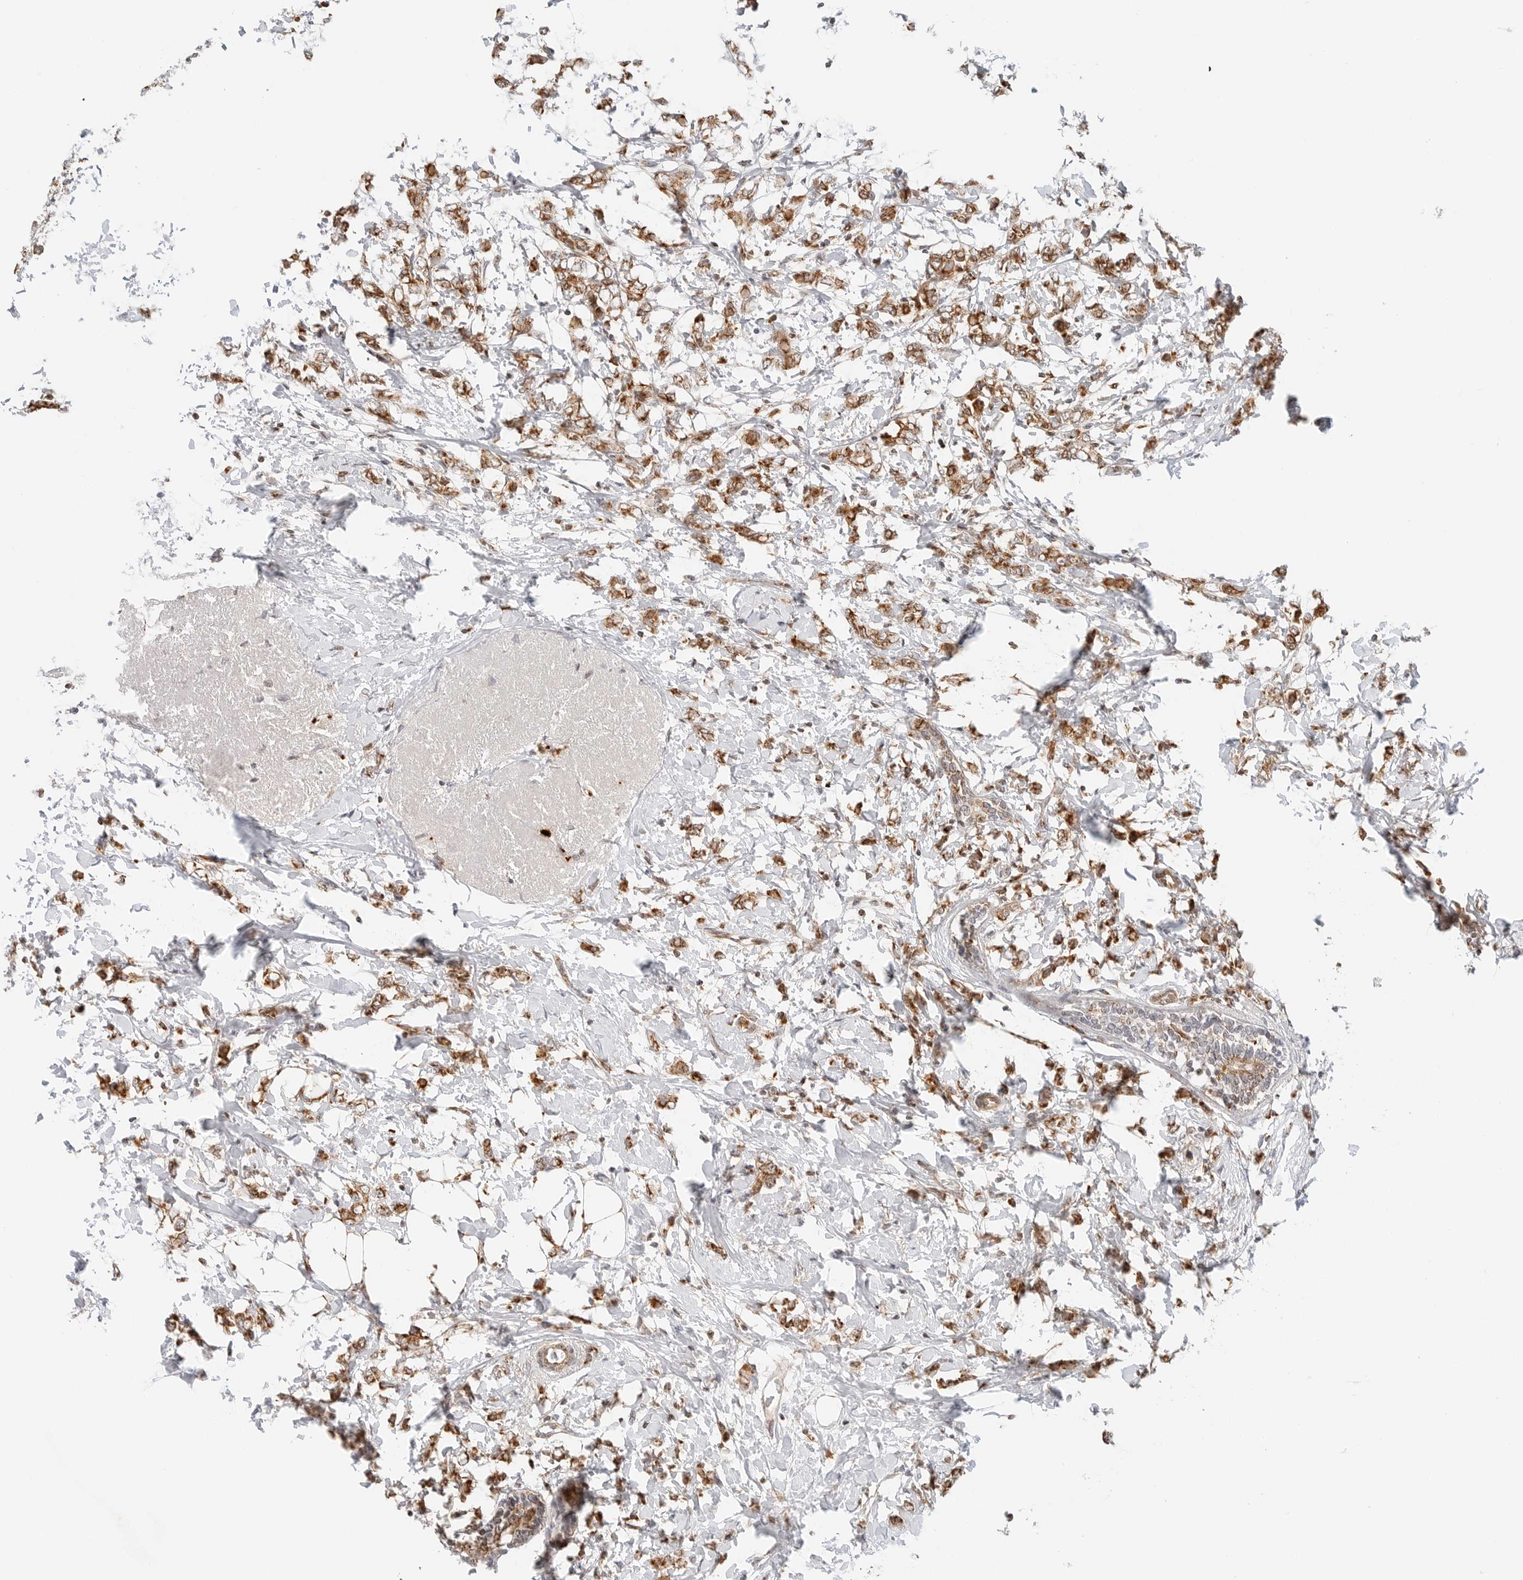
{"staining": {"intensity": "moderate", "quantity": ">75%", "location": "cytoplasmic/membranous"}, "tissue": "breast cancer", "cell_type": "Tumor cells", "image_type": "cancer", "snomed": [{"axis": "morphology", "description": "Normal tissue, NOS"}, {"axis": "morphology", "description": "Lobular carcinoma"}, {"axis": "topography", "description": "Breast"}], "caption": "A high-resolution histopathology image shows immunohistochemistry staining of breast cancer (lobular carcinoma), which reveals moderate cytoplasmic/membranous positivity in approximately >75% of tumor cells.", "gene": "DYRK4", "patient": {"sex": "female", "age": 47}}